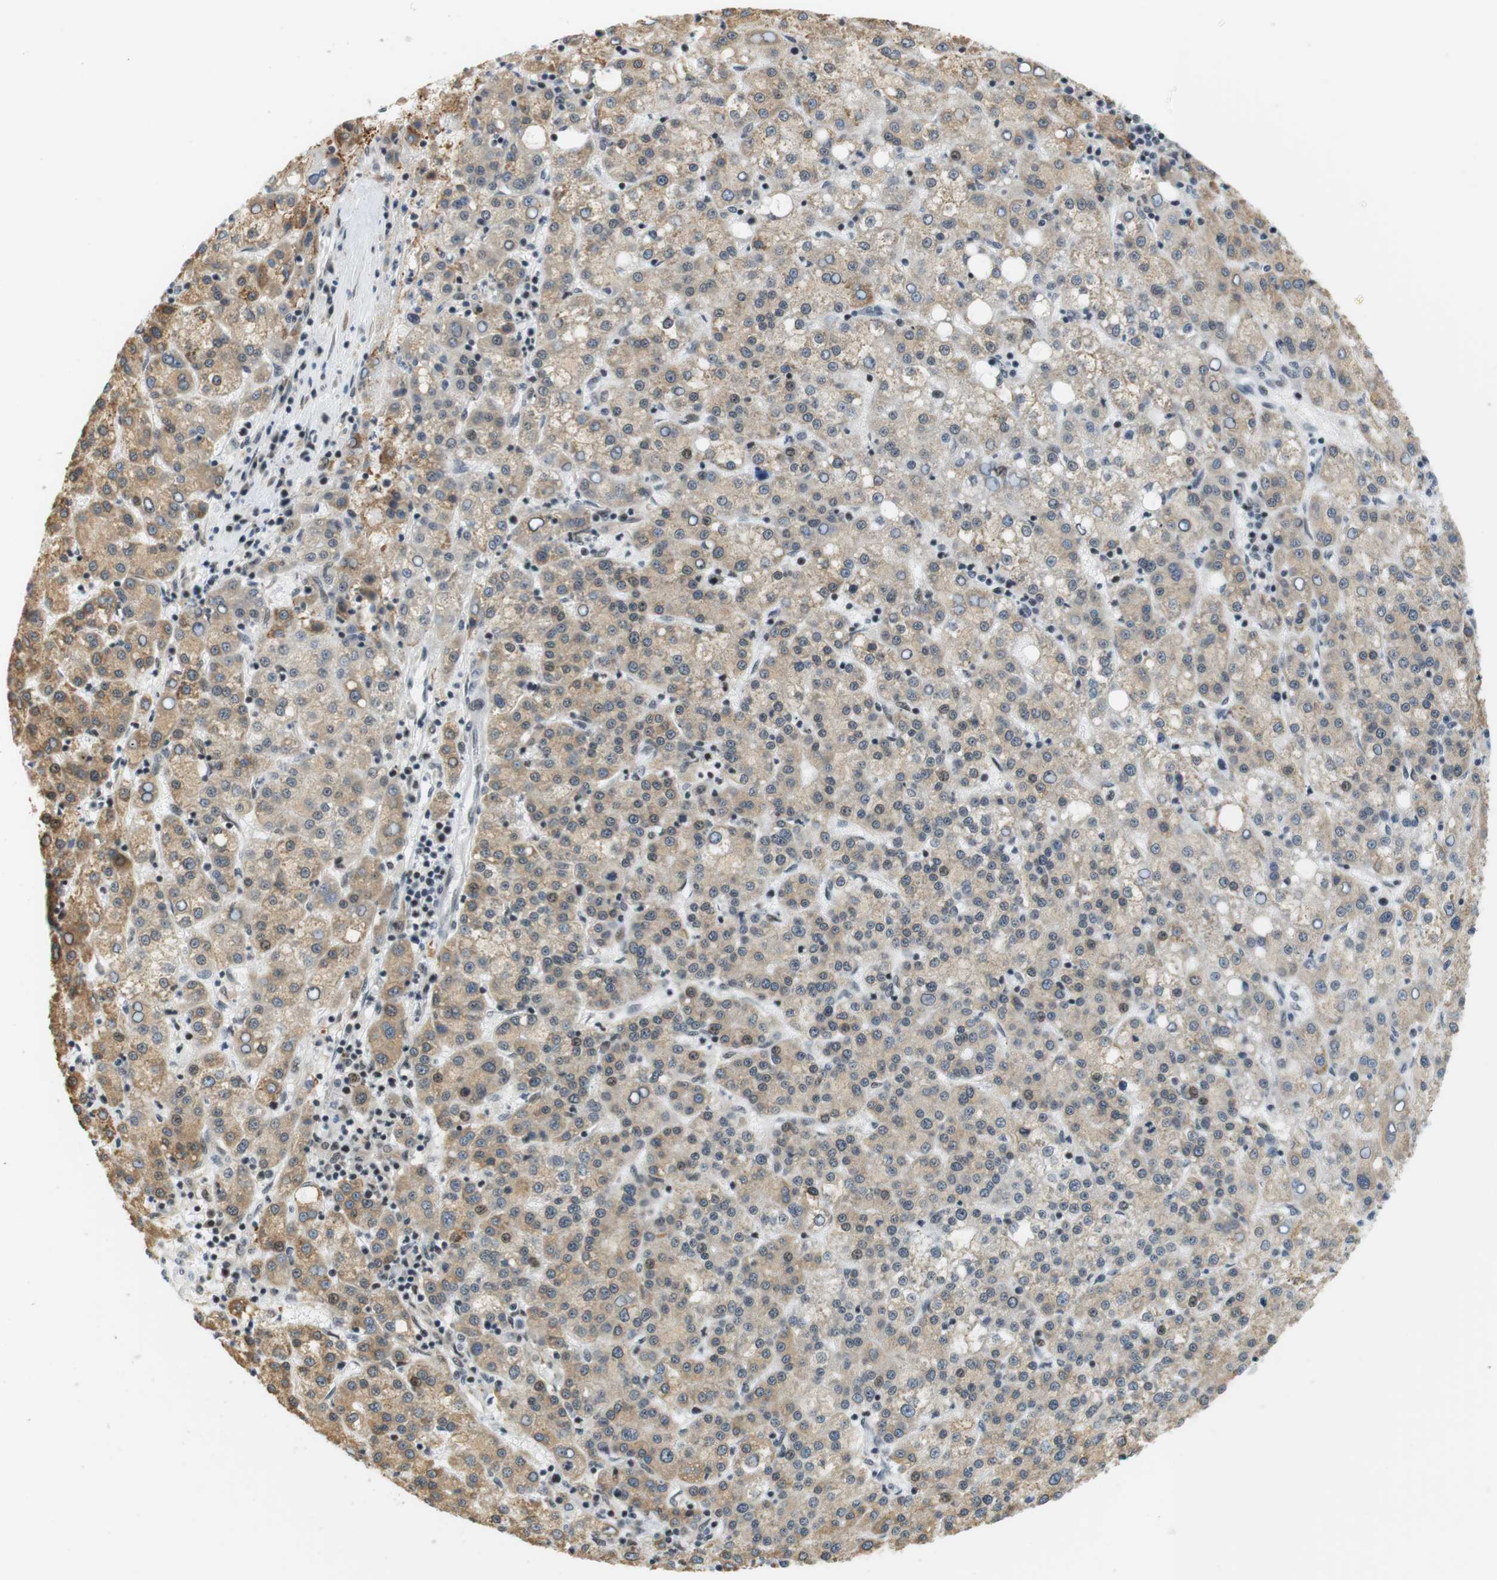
{"staining": {"intensity": "weak", "quantity": ">75%", "location": "cytoplasmic/membranous"}, "tissue": "liver cancer", "cell_type": "Tumor cells", "image_type": "cancer", "snomed": [{"axis": "morphology", "description": "Carcinoma, Hepatocellular, NOS"}, {"axis": "topography", "description": "Liver"}], "caption": "A photomicrograph showing weak cytoplasmic/membranous positivity in about >75% of tumor cells in liver cancer (hepatocellular carcinoma), as visualized by brown immunohistochemical staining.", "gene": "RNF38", "patient": {"sex": "female", "age": 58}}